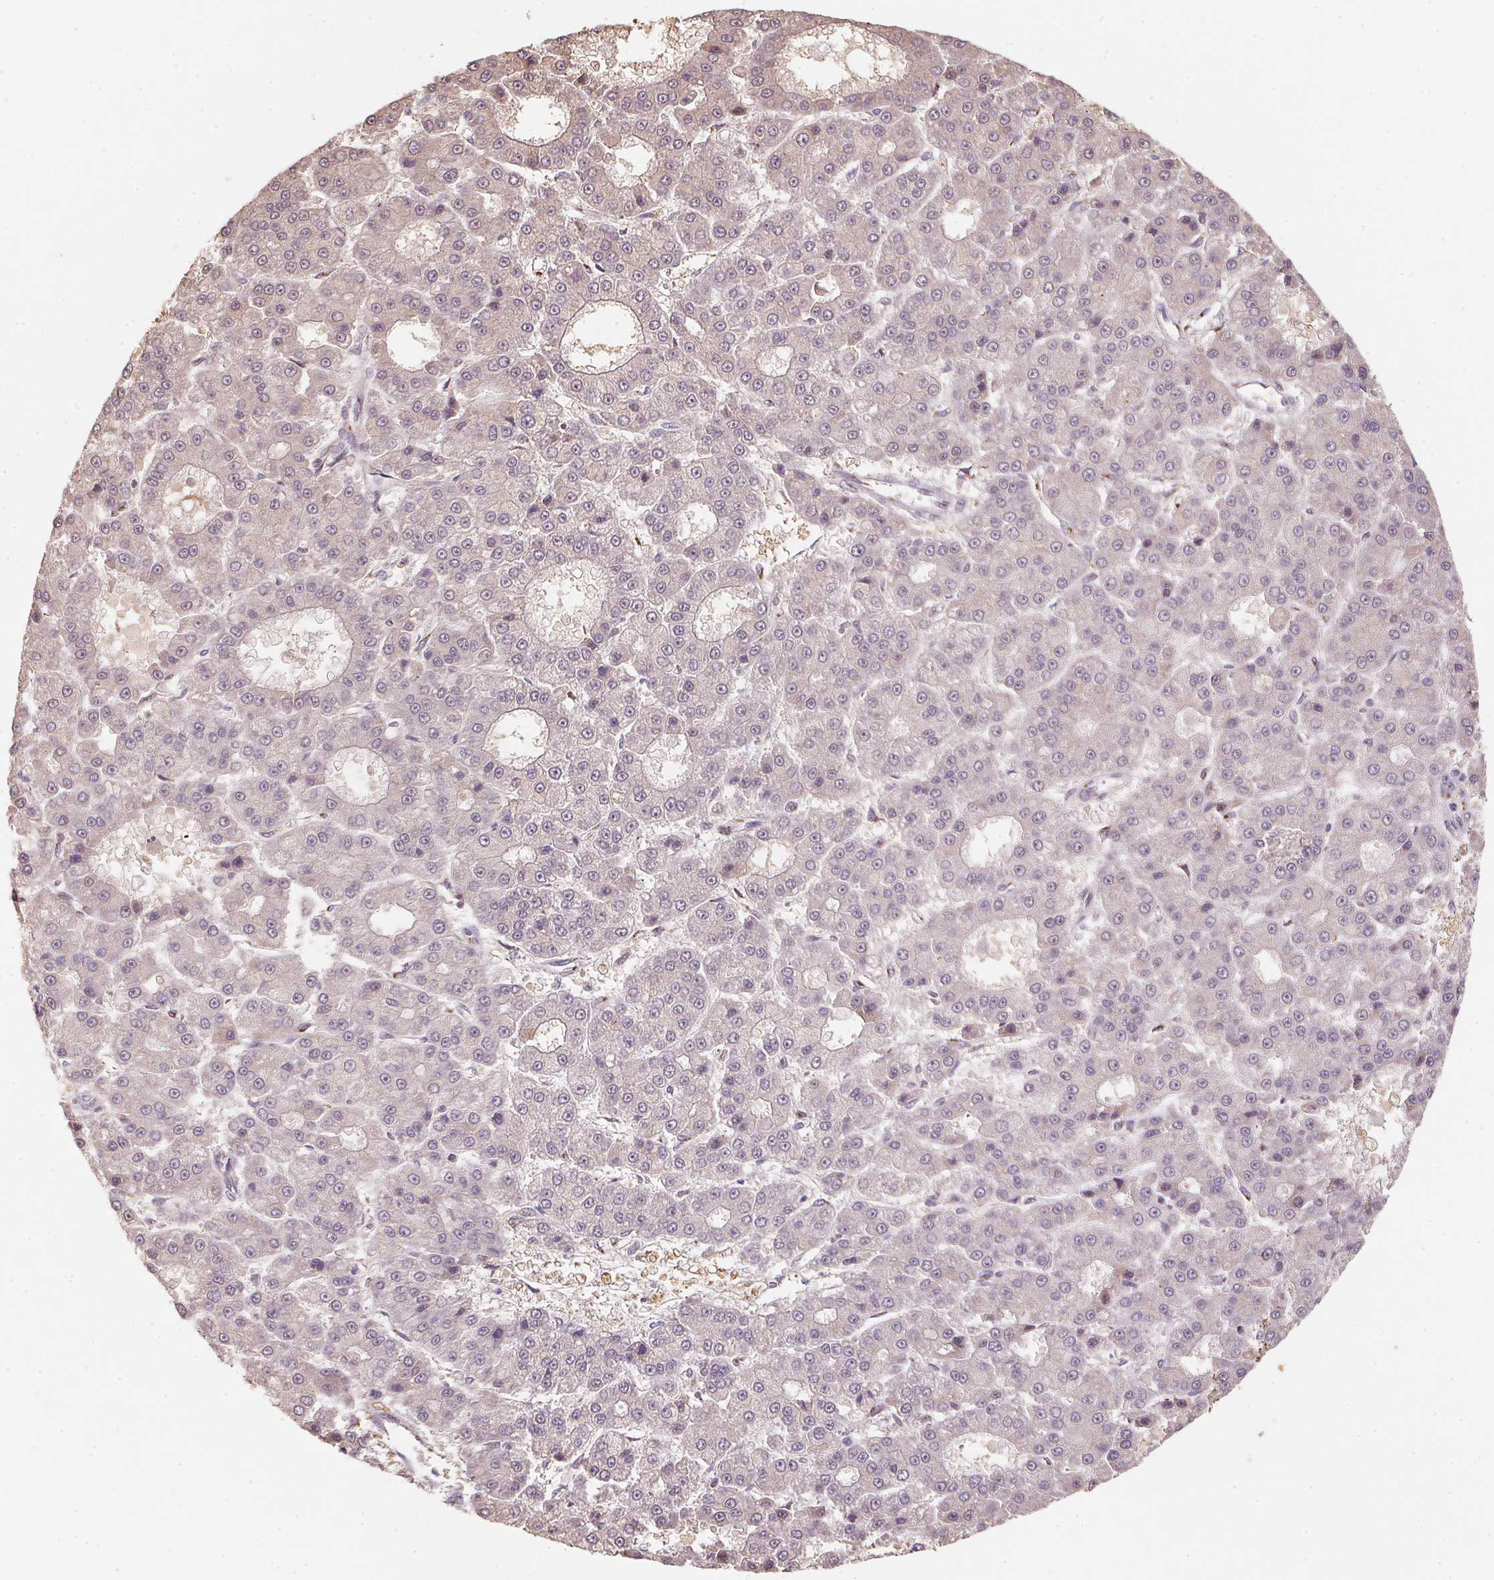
{"staining": {"intensity": "negative", "quantity": "none", "location": "none"}, "tissue": "liver cancer", "cell_type": "Tumor cells", "image_type": "cancer", "snomed": [{"axis": "morphology", "description": "Carcinoma, Hepatocellular, NOS"}, {"axis": "topography", "description": "Liver"}], "caption": "DAB immunohistochemical staining of hepatocellular carcinoma (liver) shows no significant positivity in tumor cells.", "gene": "RAB22A", "patient": {"sex": "male", "age": 70}}